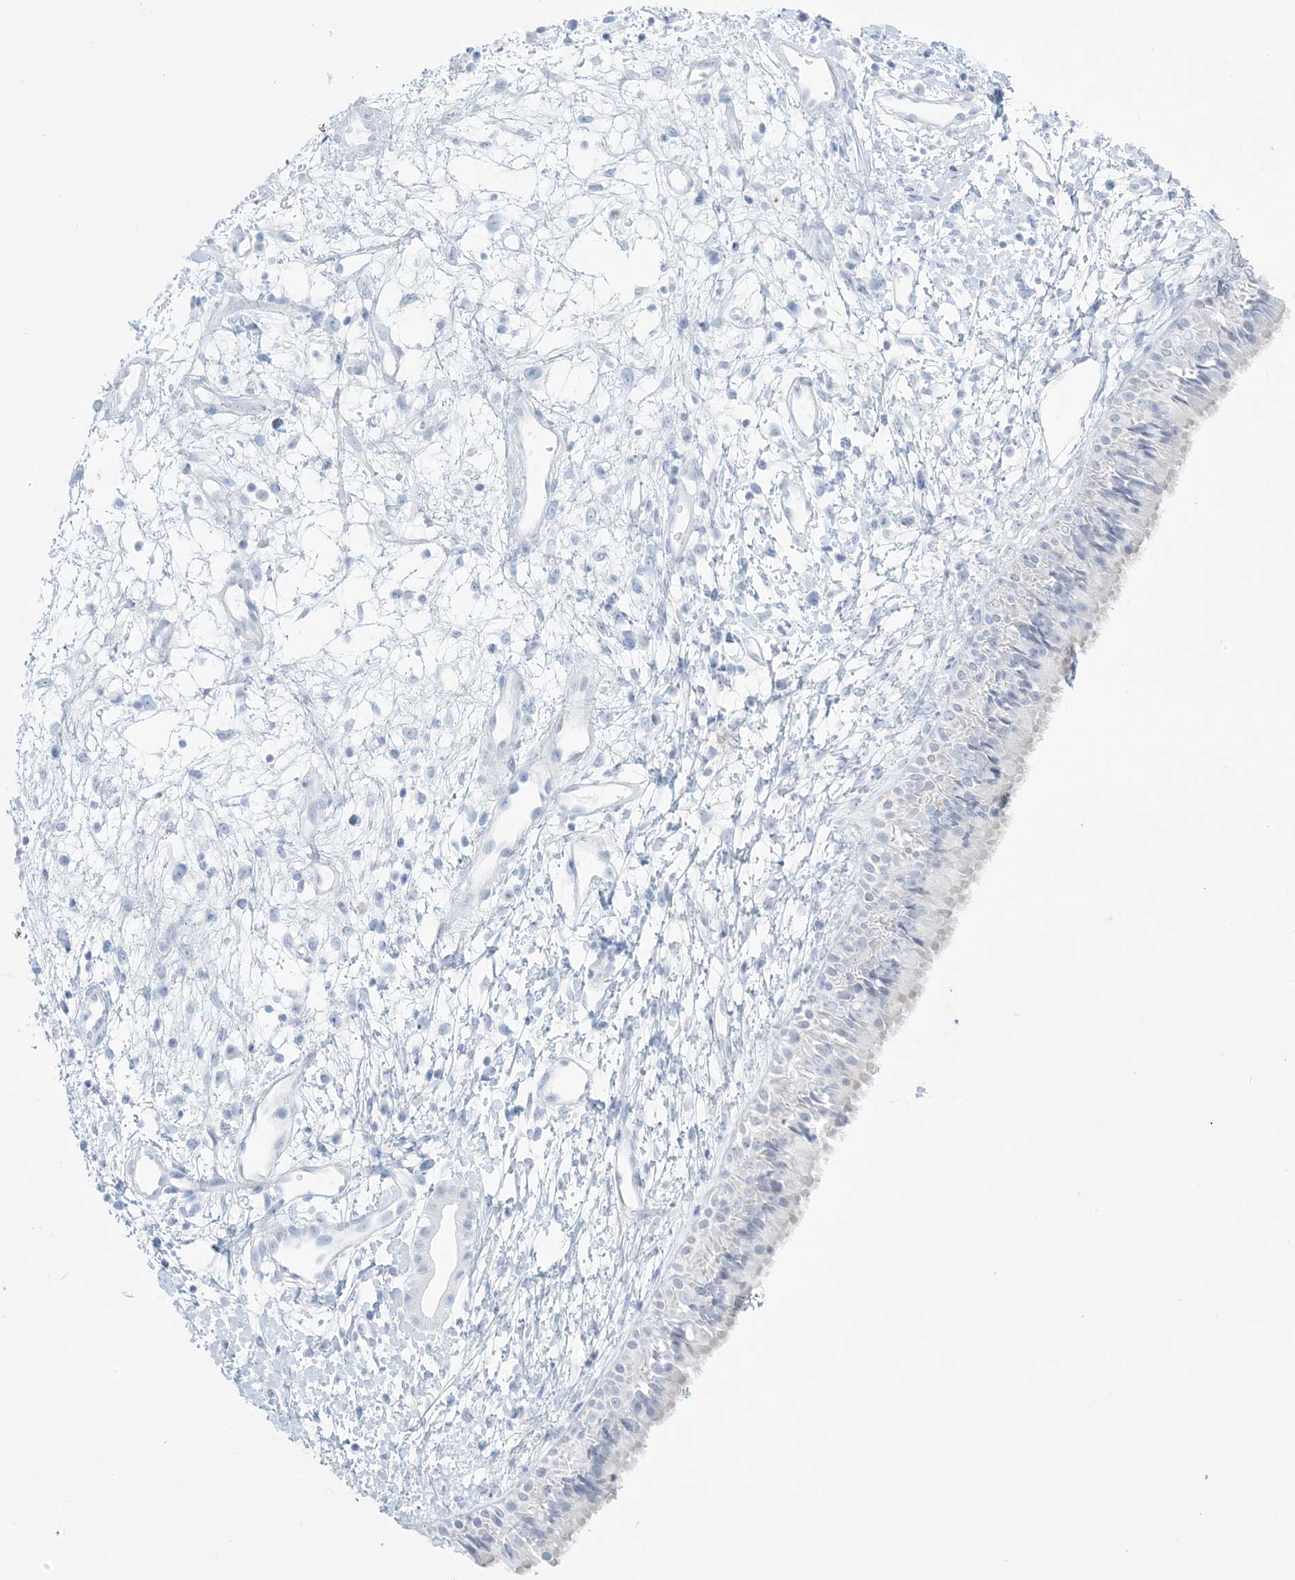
{"staining": {"intensity": "negative", "quantity": "none", "location": "none"}, "tissue": "nasopharynx", "cell_type": "Respiratory epithelial cells", "image_type": "normal", "snomed": [{"axis": "morphology", "description": "Normal tissue, NOS"}, {"axis": "topography", "description": "Nasopharynx"}], "caption": "Respiratory epithelial cells are negative for protein expression in benign human nasopharynx. (DAB immunohistochemistry (IHC) visualized using brightfield microscopy, high magnification).", "gene": "AGXT", "patient": {"sex": "male", "age": 22}}